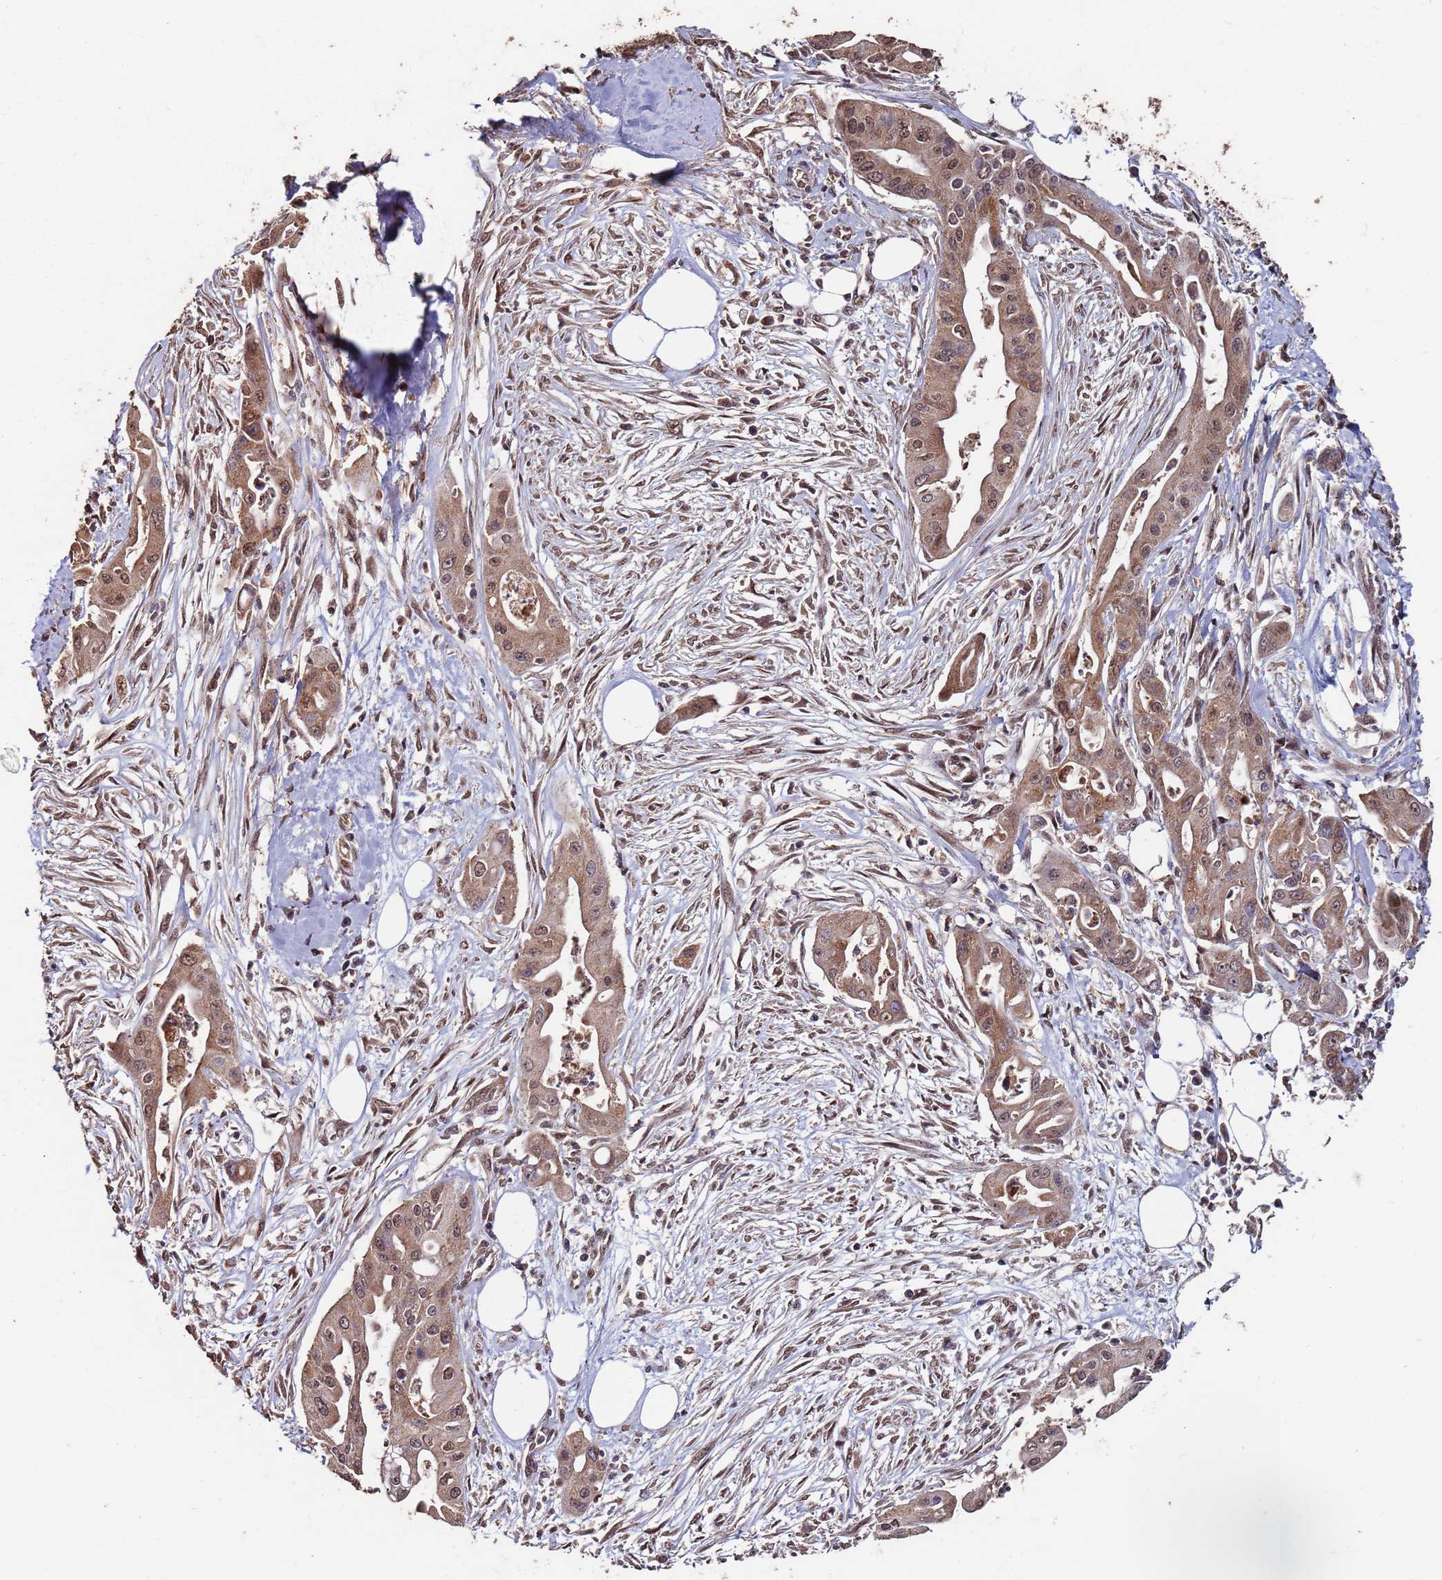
{"staining": {"intensity": "moderate", "quantity": ">75%", "location": "cytoplasmic/membranous,nuclear"}, "tissue": "ovarian cancer", "cell_type": "Tumor cells", "image_type": "cancer", "snomed": [{"axis": "morphology", "description": "Cystadenocarcinoma, mucinous, NOS"}, {"axis": "topography", "description": "Ovary"}], "caption": "Immunohistochemical staining of human ovarian cancer reveals moderate cytoplasmic/membranous and nuclear protein positivity in approximately >75% of tumor cells.", "gene": "PRR7", "patient": {"sex": "female", "age": 70}}